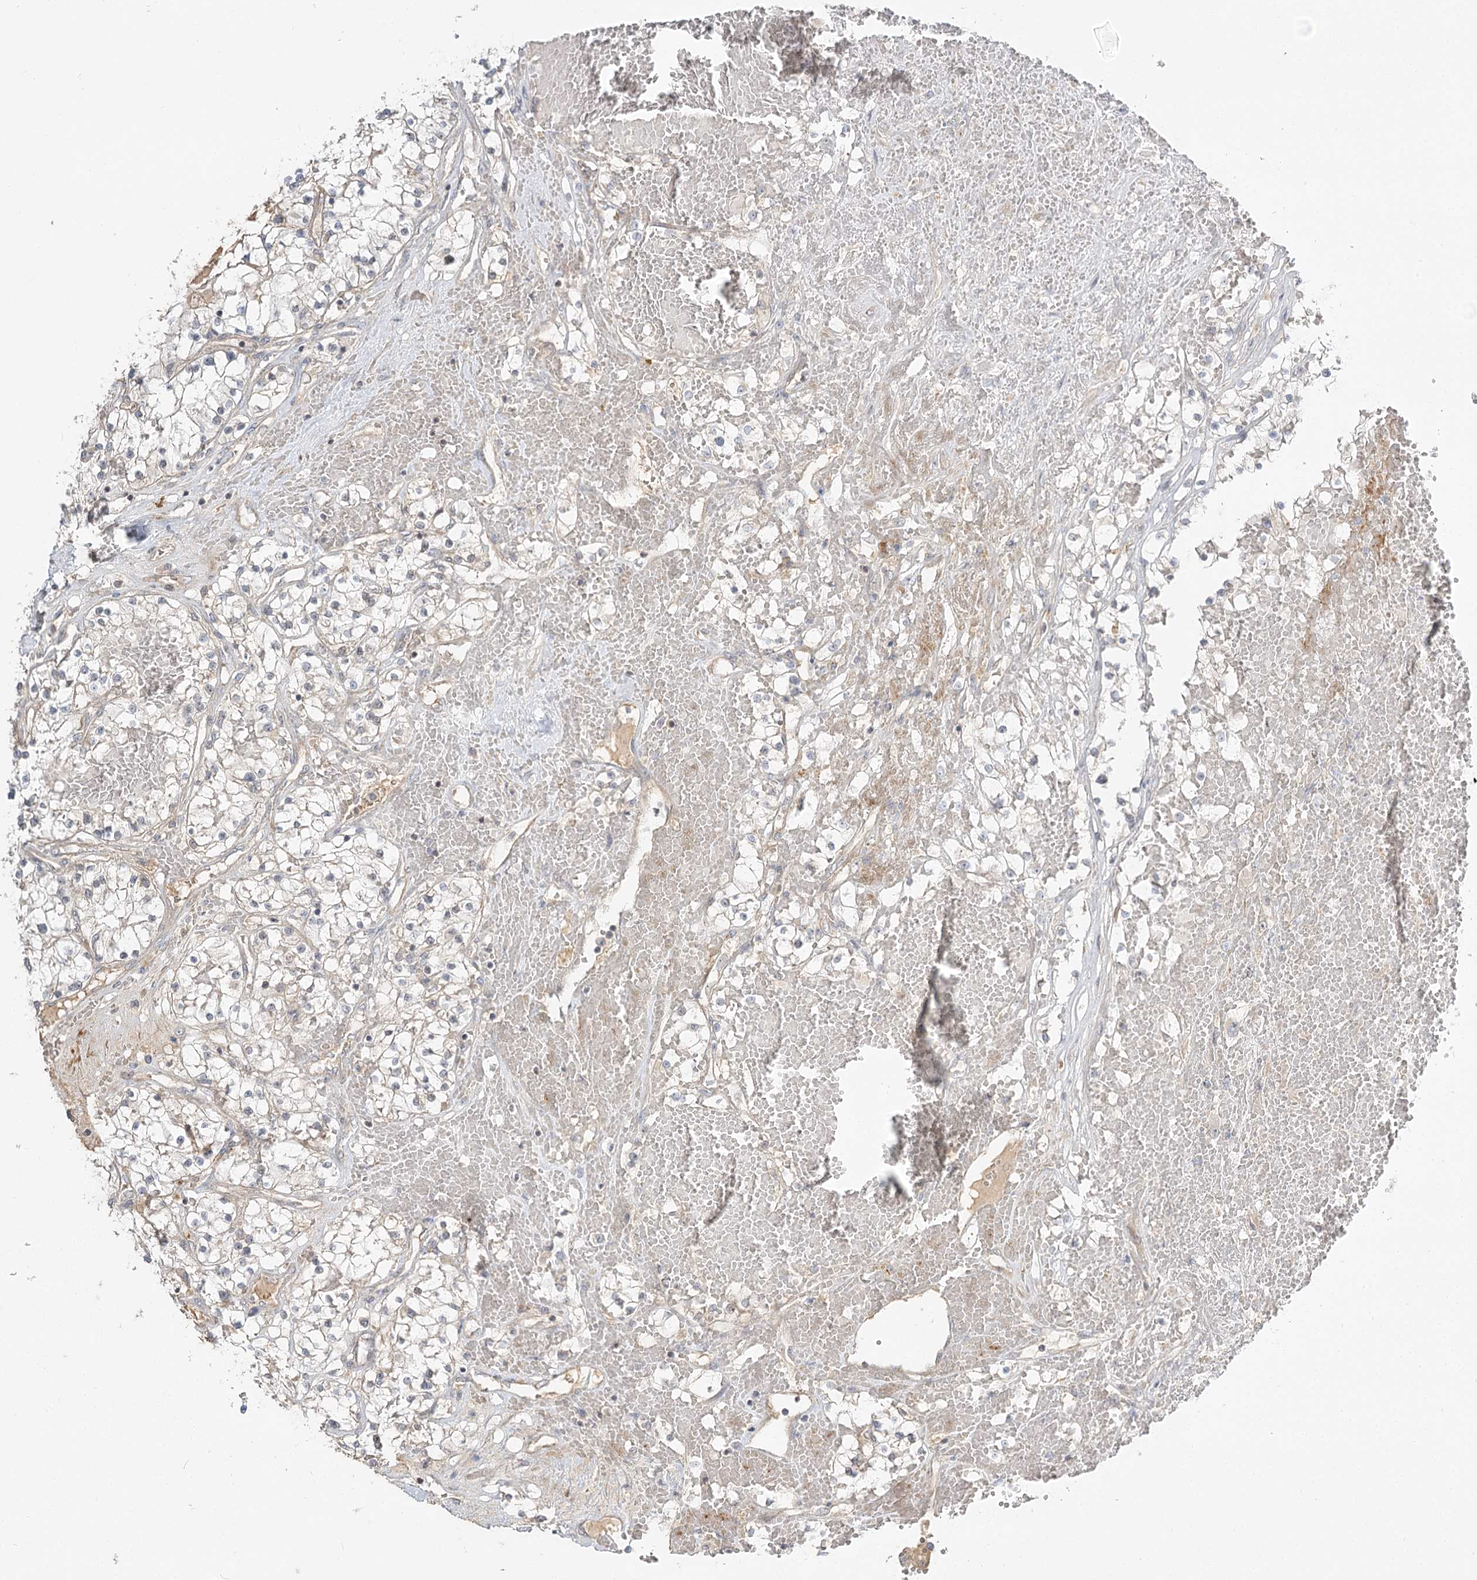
{"staining": {"intensity": "negative", "quantity": "none", "location": "none"}, "tissue": "renal cancer", "cell_type": "Tumor cells", "image_type": "cancer", "snomed": [{"axis": "morphology", "description": "Normal tissue, NOS"}, {"axis": "morphology", "description": "Adenocarcinoma, NOS"}, {"axis": "topography", "description": "Kidney"}], "caption": "Renal cancer was stained to show a protein in brown. There is no significant staining in tumor cells. (Brightfield microscopy of DAB (3,3'-diaminobenzidine) immunohistochemistry (IHC) at high magnification).", "gene": "GUCY2C", "patient": {"sex": "male", "age": 68}}